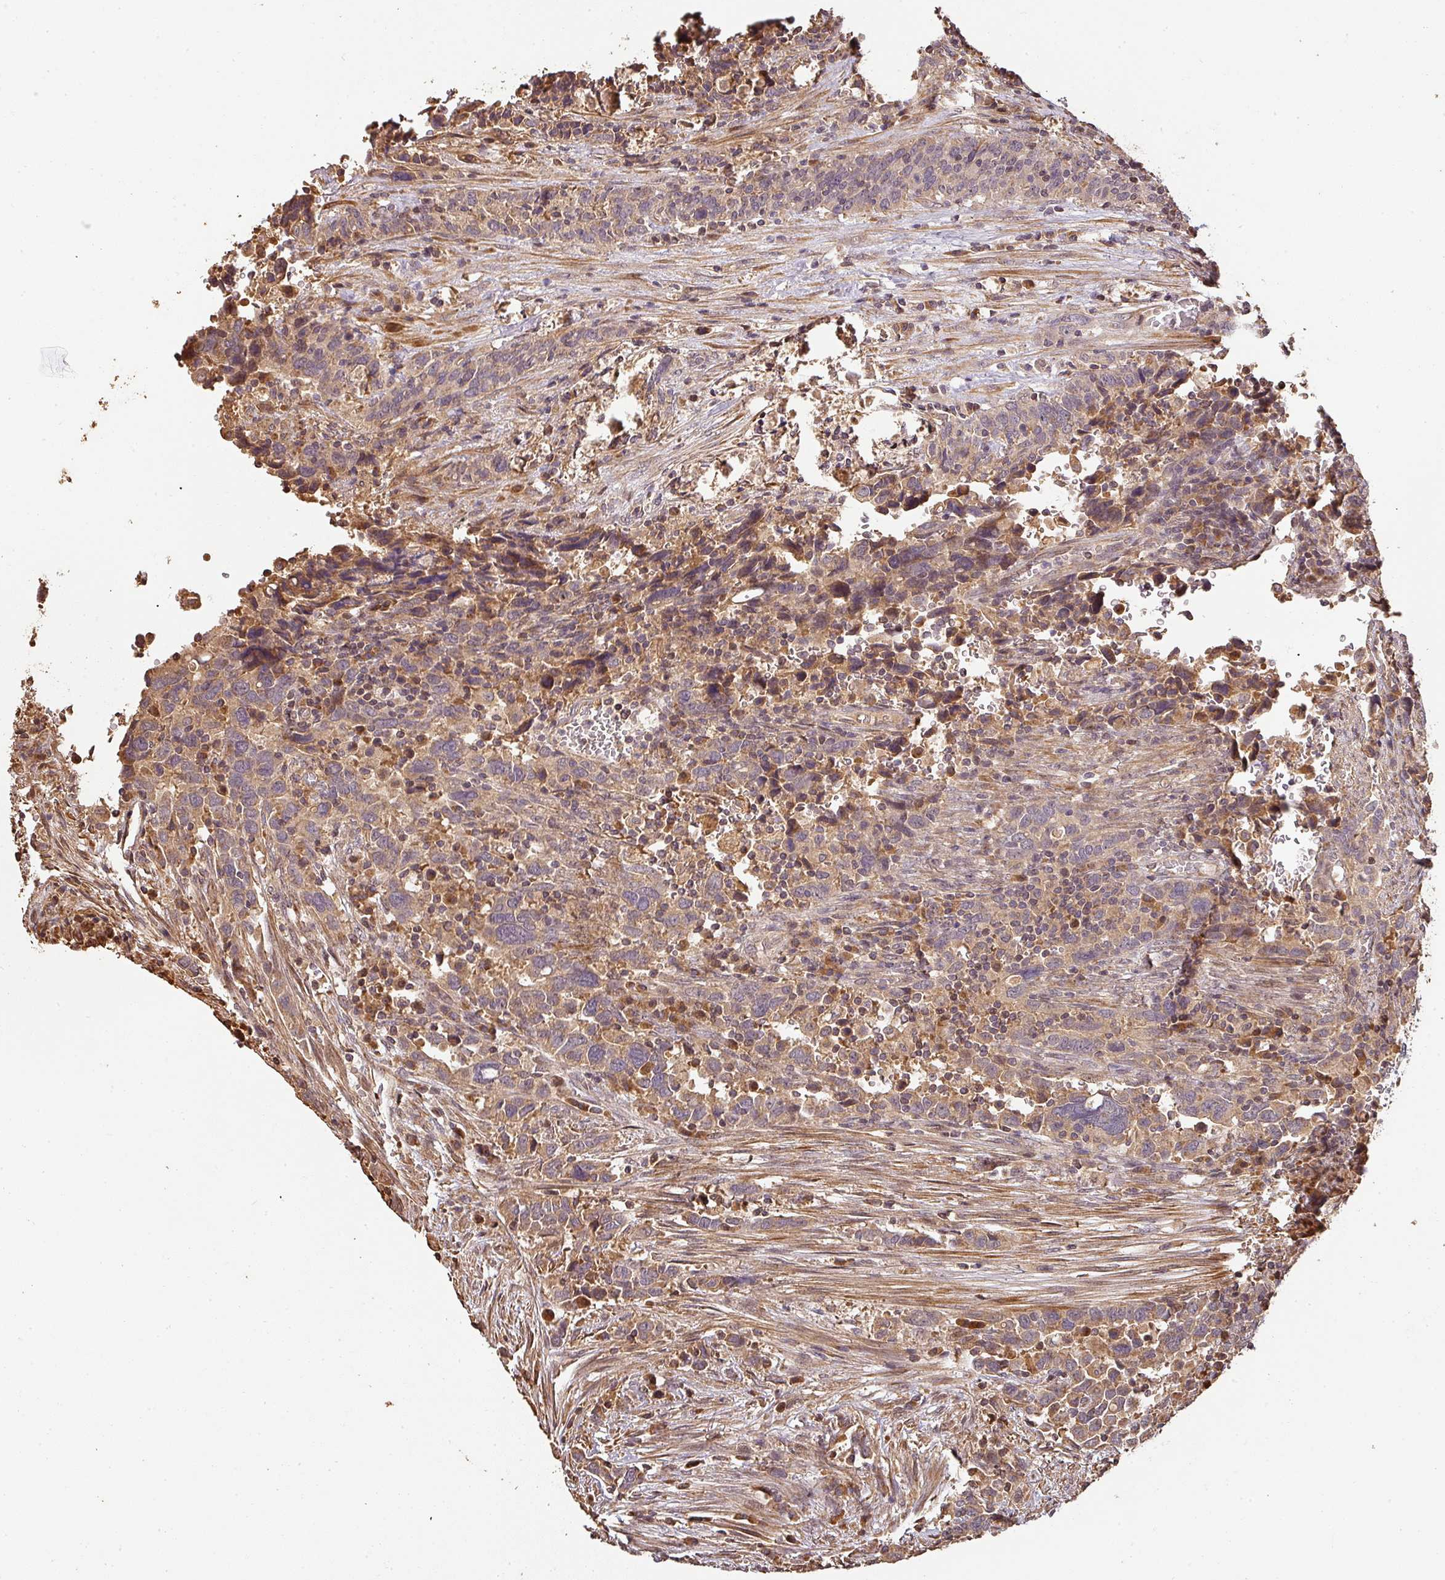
{"staining": {"intensity": "weak", "quantity": ">75%", "location": "cytoplasmic/membranous"}, "tissue": "urothelial cancer", "cell_type": "Tumor cells", "image_type": "cancer", "snomed": [{"axis": "morphology", "description": "Urothelial carcinoma, High grade"}, {"axis": "topography", "description": "Urinary bladder"}], "caption": "Brown immunohistochemical staining in urothelial cancer demonstrates weak cytoplasmic/membranous positivity in approximately >75% of tumor cells.", "gene": "BPIFB3", "patient": {"sex": "male", "age": 61}}